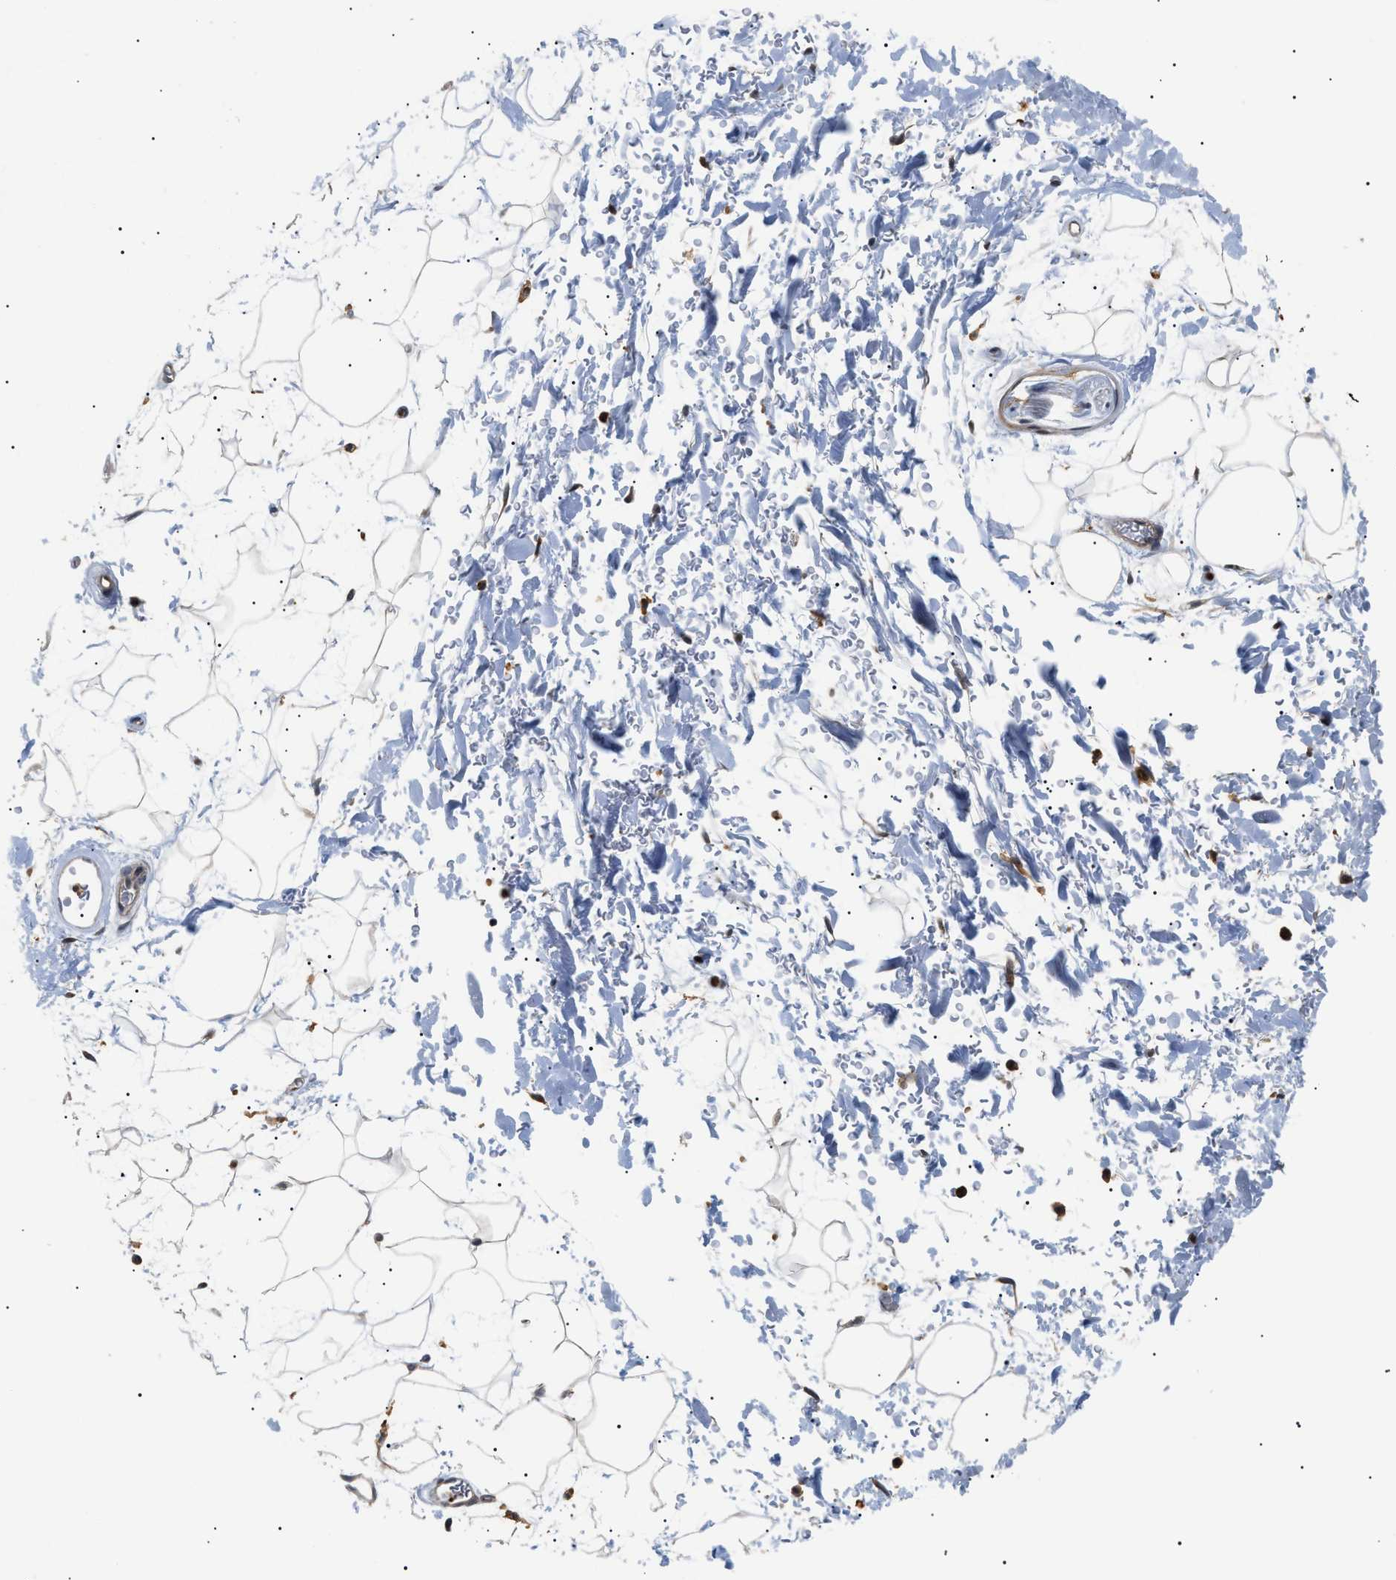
{"staining": {"intensity": "negative", "quantity": "none", "location": "none"}, "tissue": "adipose tissue", "cell_type": "Adipocytes", "image_type": "normal", "snomed": [{"axis": "morphology", "description": "Normal tissue, NOS"}, {"axis": "topography", "description": "Soft tissue"}], "caption": "Protein analysis of benign adipose tissue shows no significant positivity in adipocytes.", "gene": "CD300A", "patient": {"sex": "male", "age": 72}}